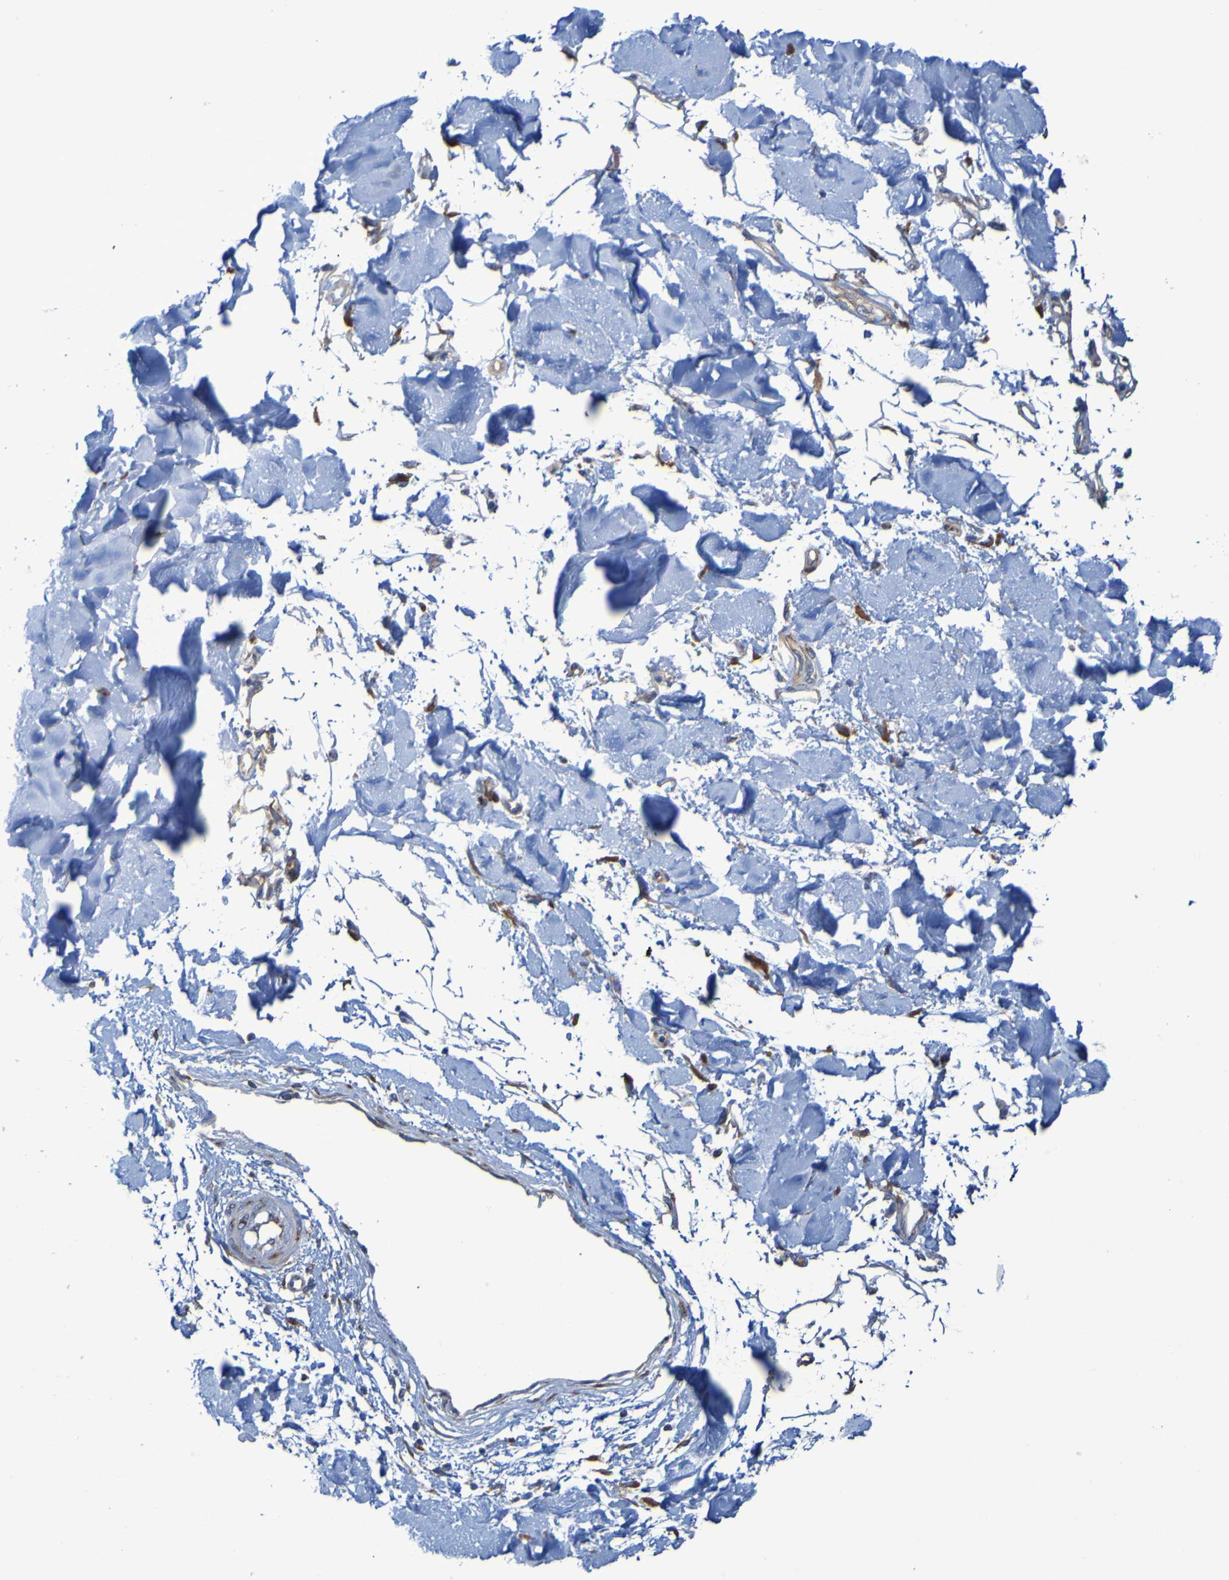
{"staining": {"intensity": "weak", "quantity": "25%-75%", "location": "cytoplasmic/membranous"}, "tissue": "adipose tissue", "cell_type": "Adipocytes", "image_type": "normal", "snomed": [{"axis": "morphology", "description": "Squamous cell carcinoma, NOS"}, {"axis": "topography", "description": "Skin"}], "caption": "The image displays staining of normal adipose tissue, revealing weak cytoplasmic/membranous protein staining (brown color) within adipocytes.", "gene": "FKBP3", "patient": {"sex": "male", "age": 83}}